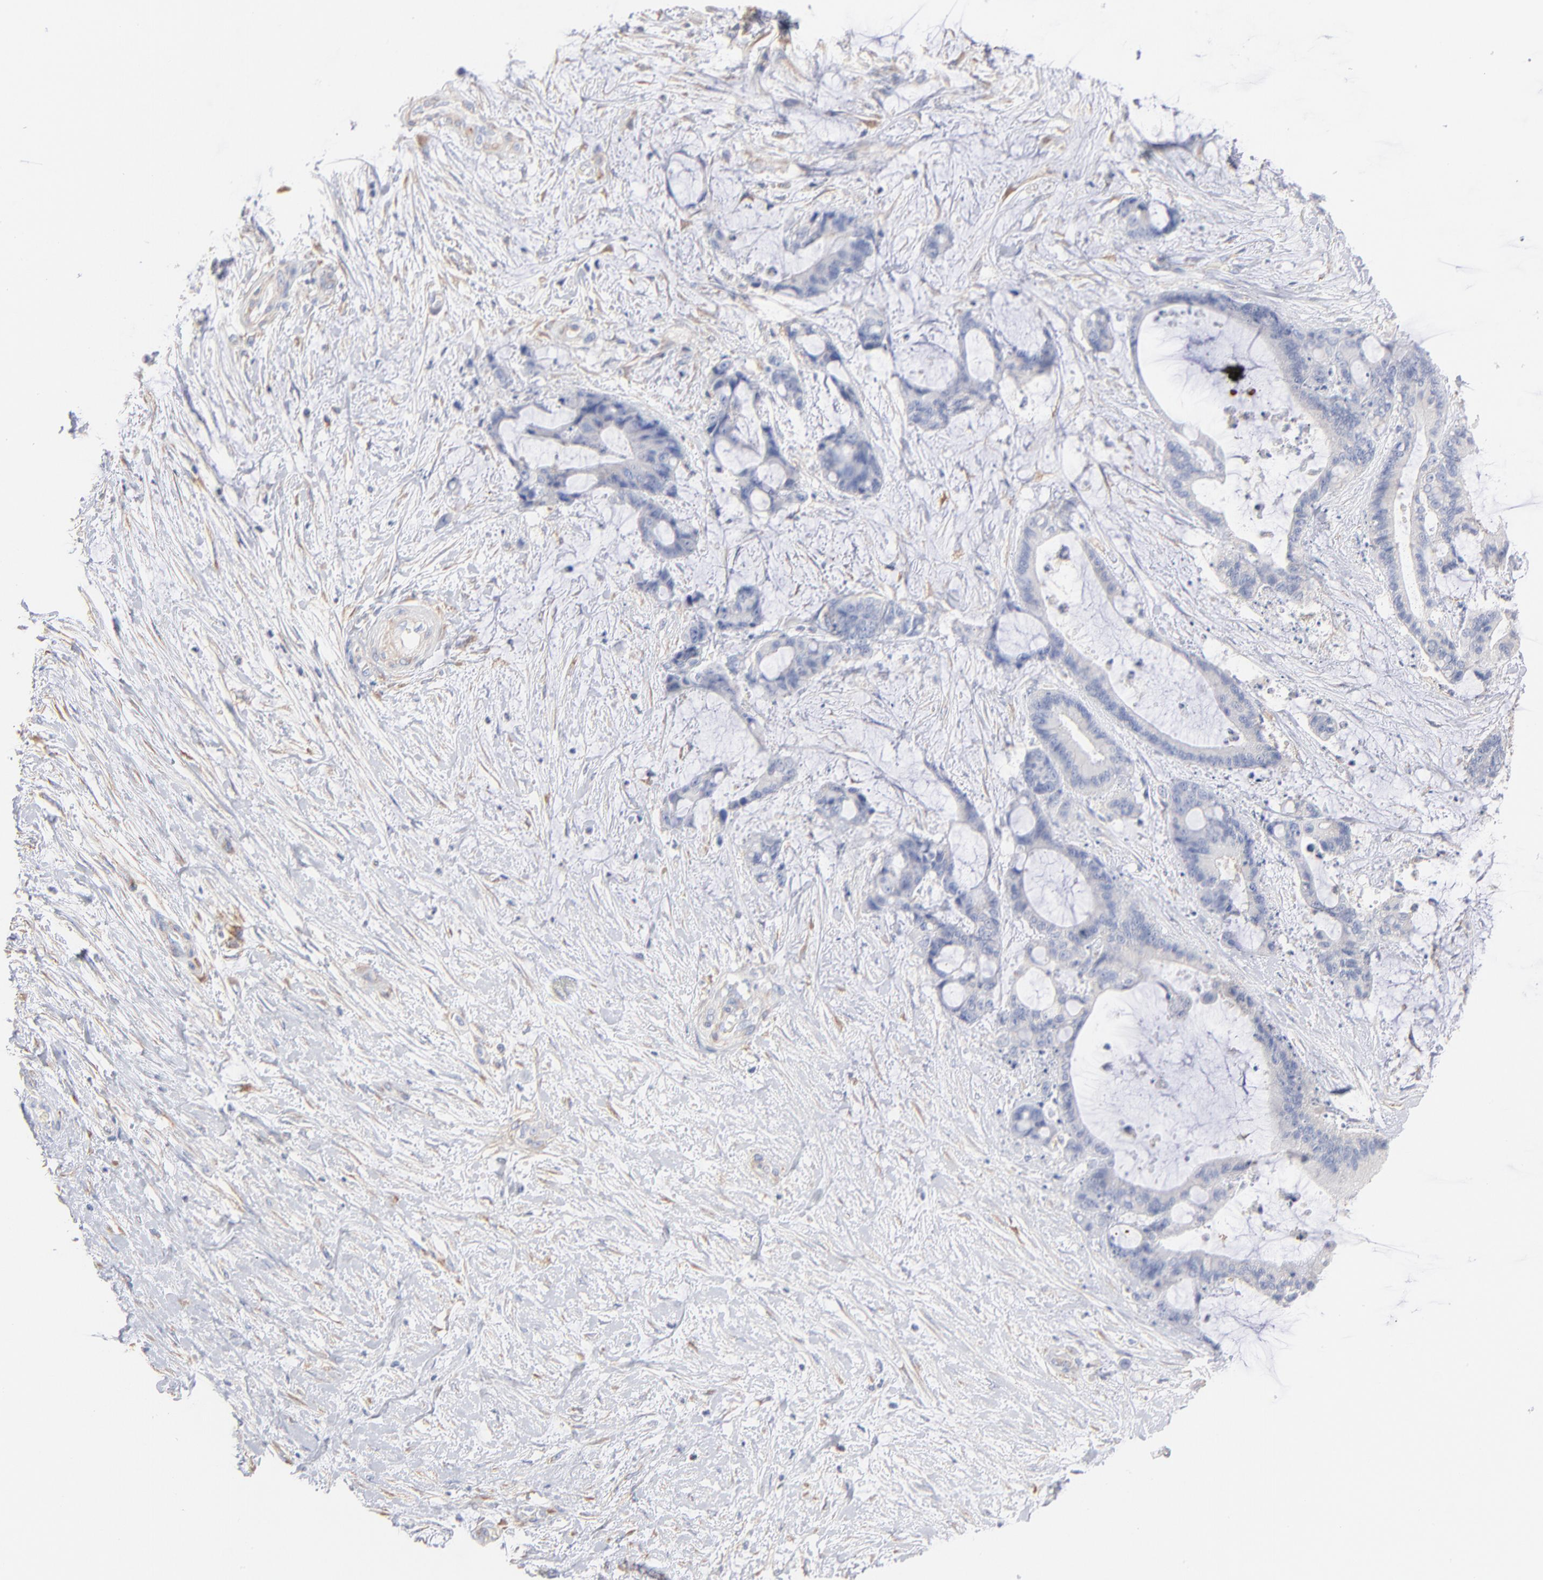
{"staining": {"intensity": "negative", "quantity": "none", "location": "none"}, "tissue": "liver cancer", "cell_type": "Tumor cells", "image_type": "cancer", "snomed": [{"axis": "morphology", "description": "Cholangiocarcinoma"}, {"axis": "topography", "description": "Liver"}], "caption": "Histopathology image shows no significant protein positivity in tumor cells of liver cancer (cholangiocarcinoma).", "gene": "SEPTIN6", "patient": {"sex": "female", "age": 73}}